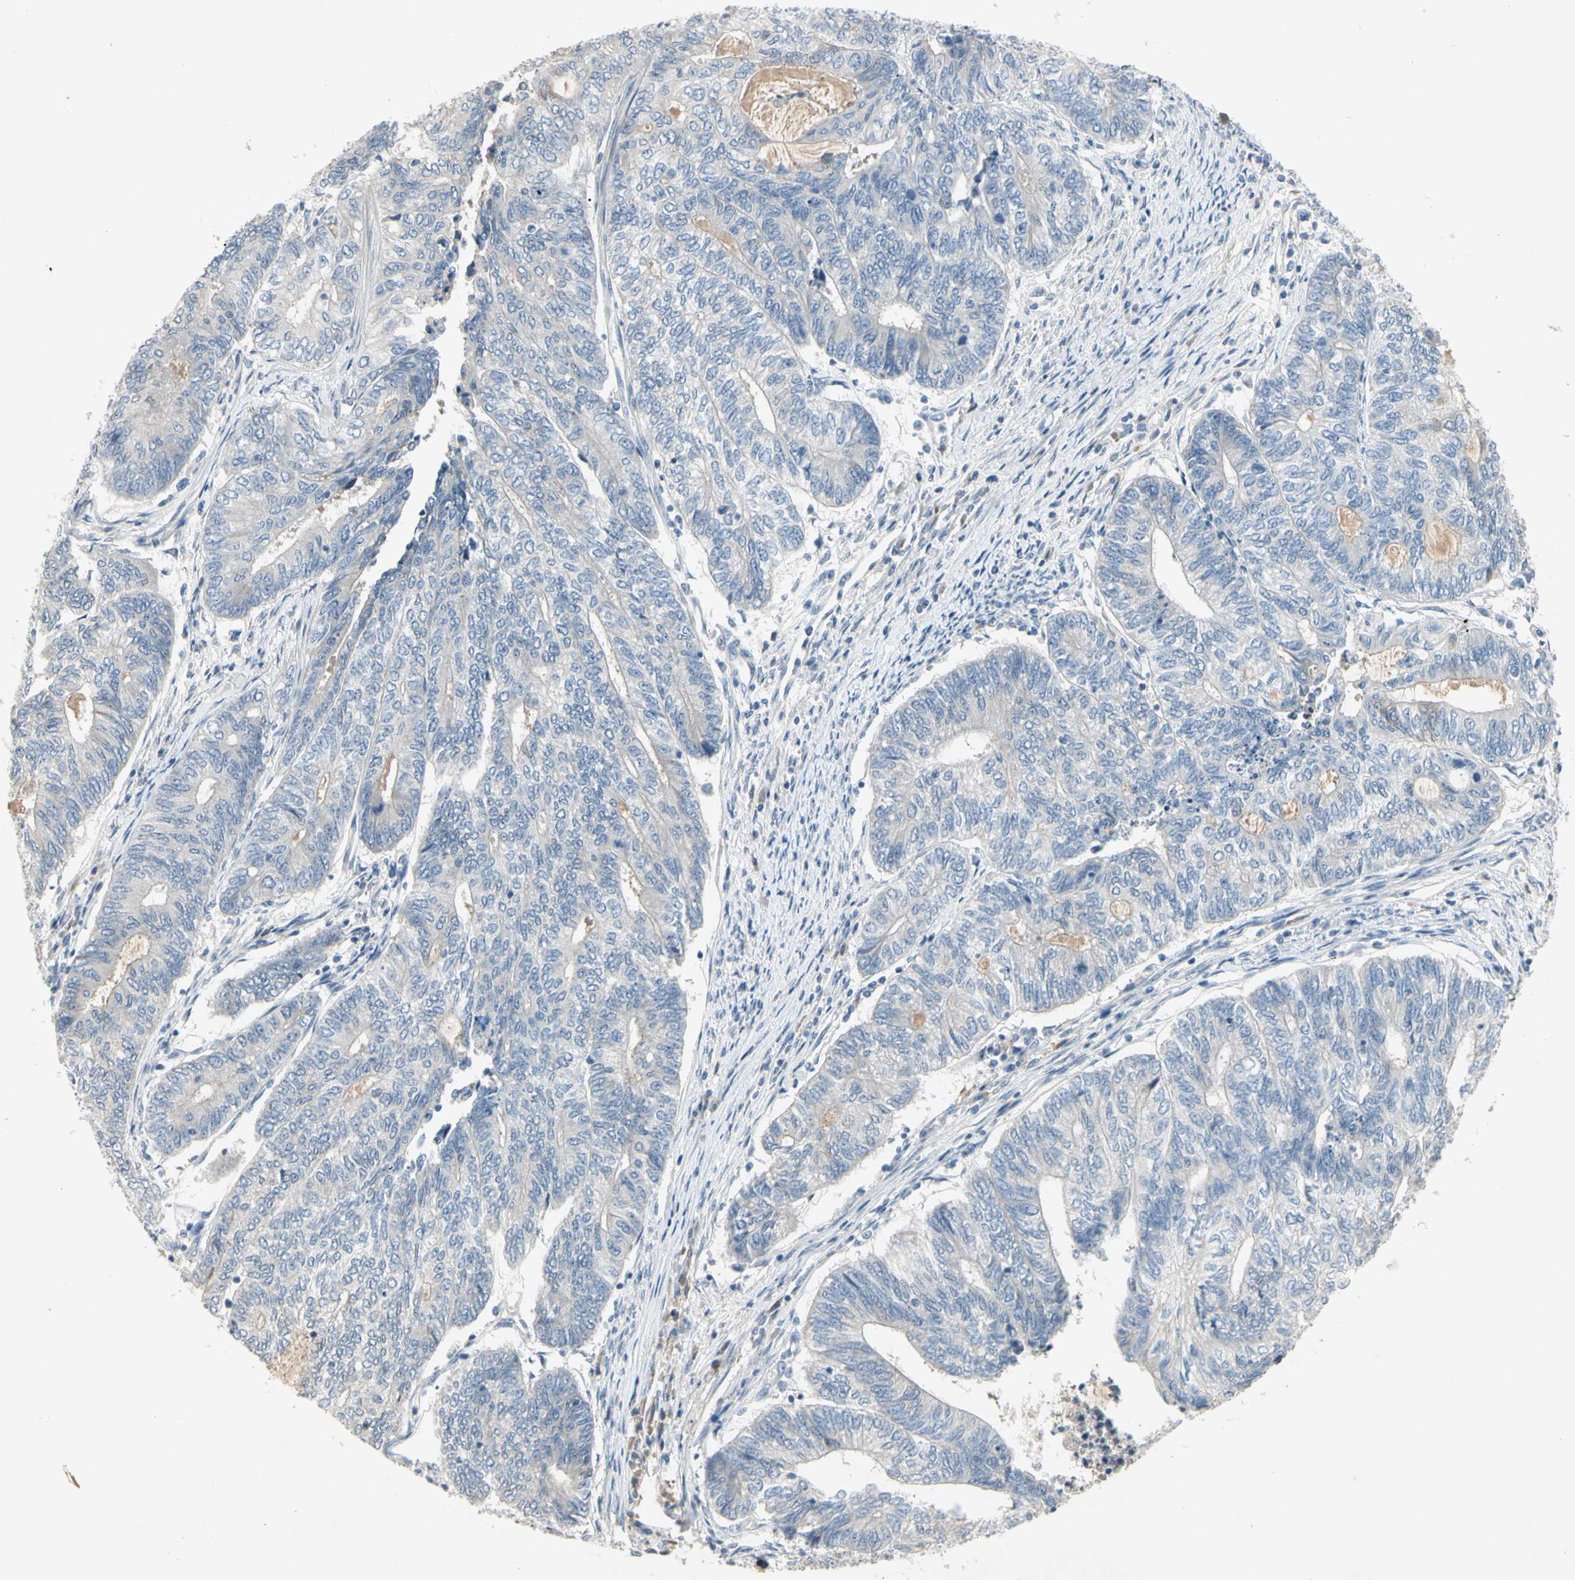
{"staining": {"intensity": "negative", "quantity": "none", "location": "none"}, "tissue": "endometrial cancer", "cell_type": "Tumor cells", "image_type": "cancer", "snomed": [{"axis": "morphology", "description": "Adenocarcinoma, NOS"}, {"axis": "topography", "description": "Uterus"}, {"axis": "topography", "description": "Endometrium"}], "caption": "Tumor cells are negative for protein expression in human endometrial adenocarcinoma.", "gene": "PRSS21", "patient": {"sex": "female", "age": 70}}